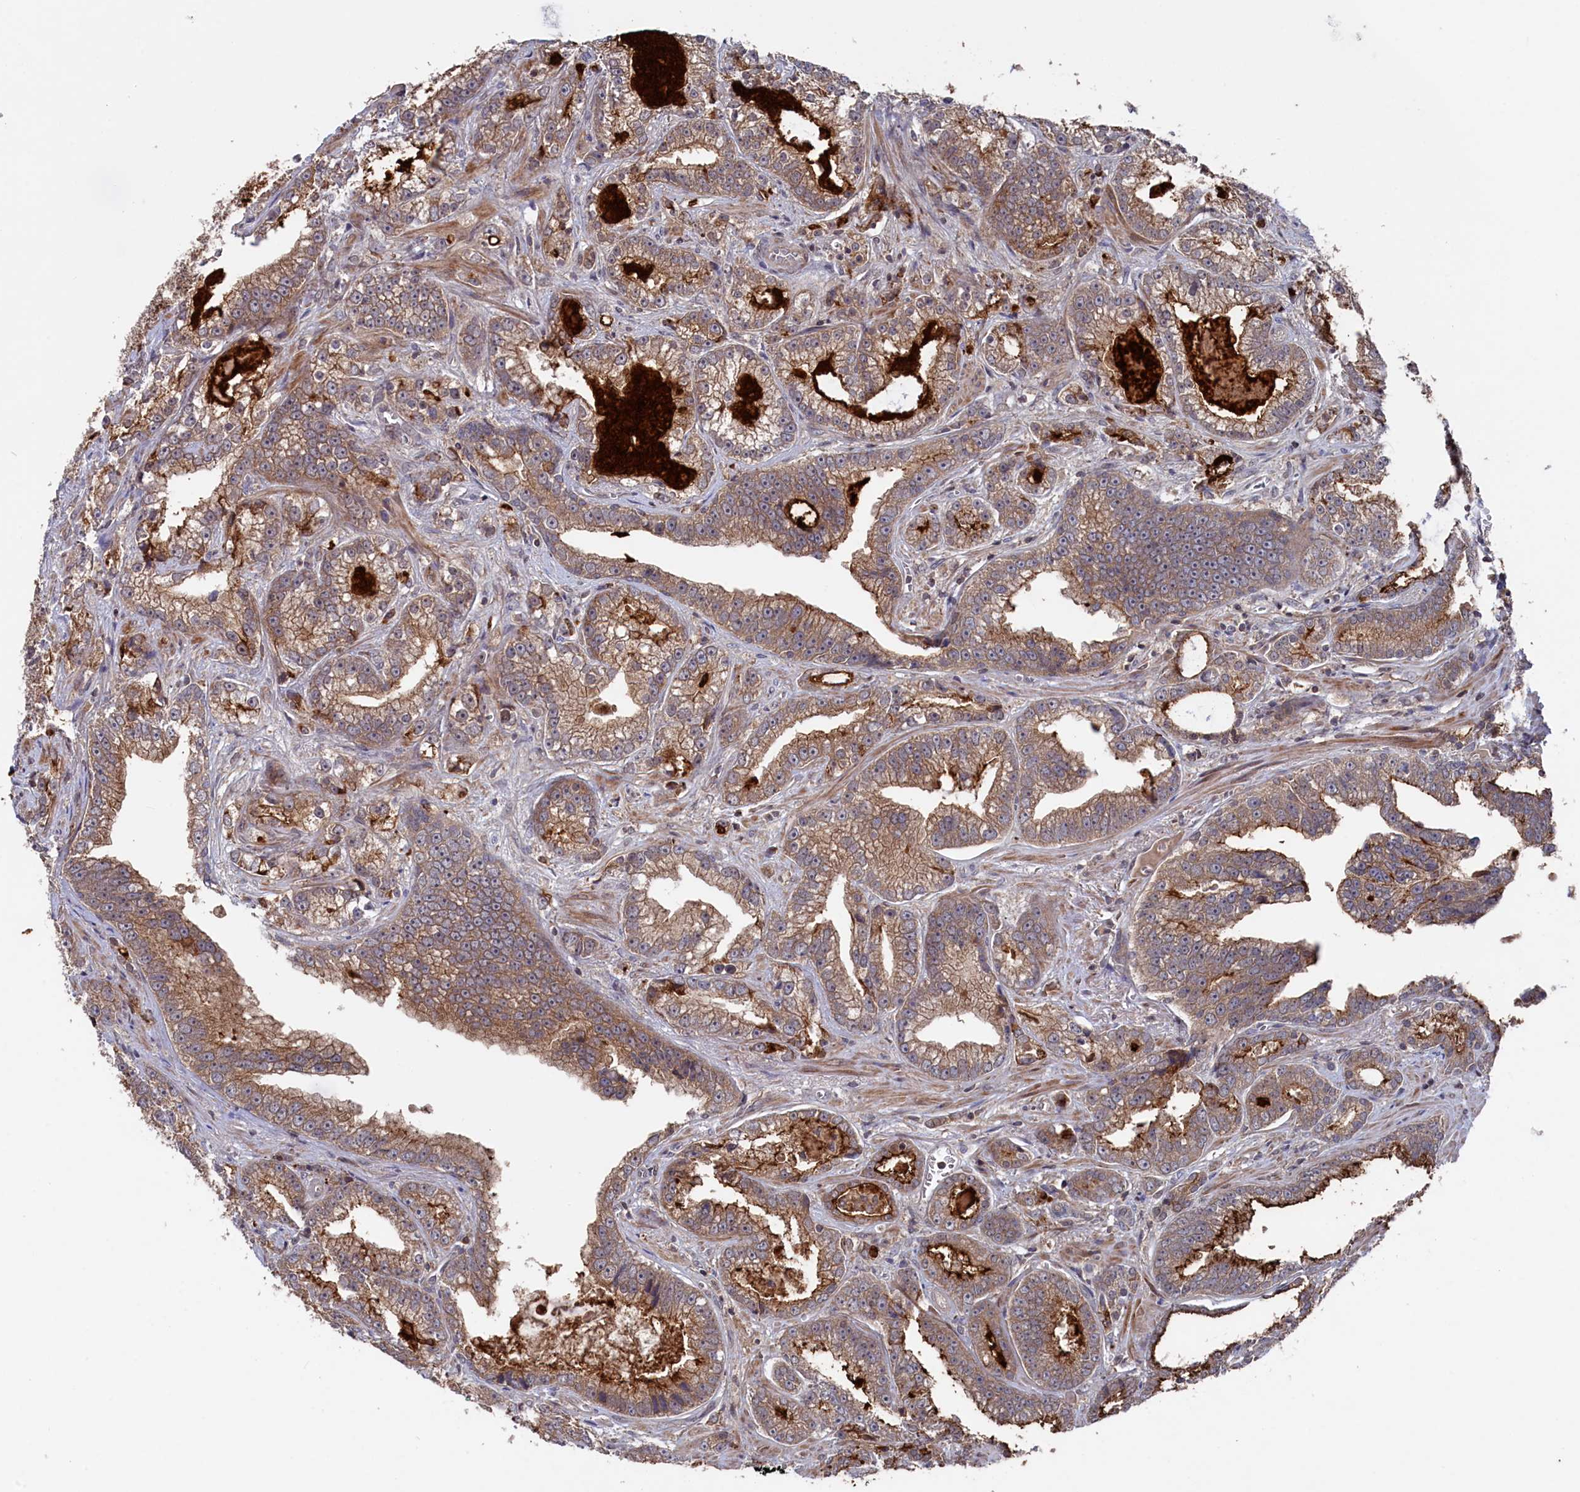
{"staining": {"intensity": "strong", "quantity": ">75%", "location": "cytoplasmic/membranous"}, "tissue": "prostate cancer", "cell_type": "Tumor cells", "image_type": "cancer", "snomed": [{"axis": "morphology", "description": "Adenocarcinoma, High grade"}, {"axis": "topography", "description": "Prostate and seminal vesicle, NOS"}], "caption": "Immunohistochemistry (IHC) of human prostate cancer reveals high levels of strong cytoplasmic/membranous staining in approximately >75% of tumor cells.", "gene": "TMC5", "patient": {"sex": "male", "age": 67}}